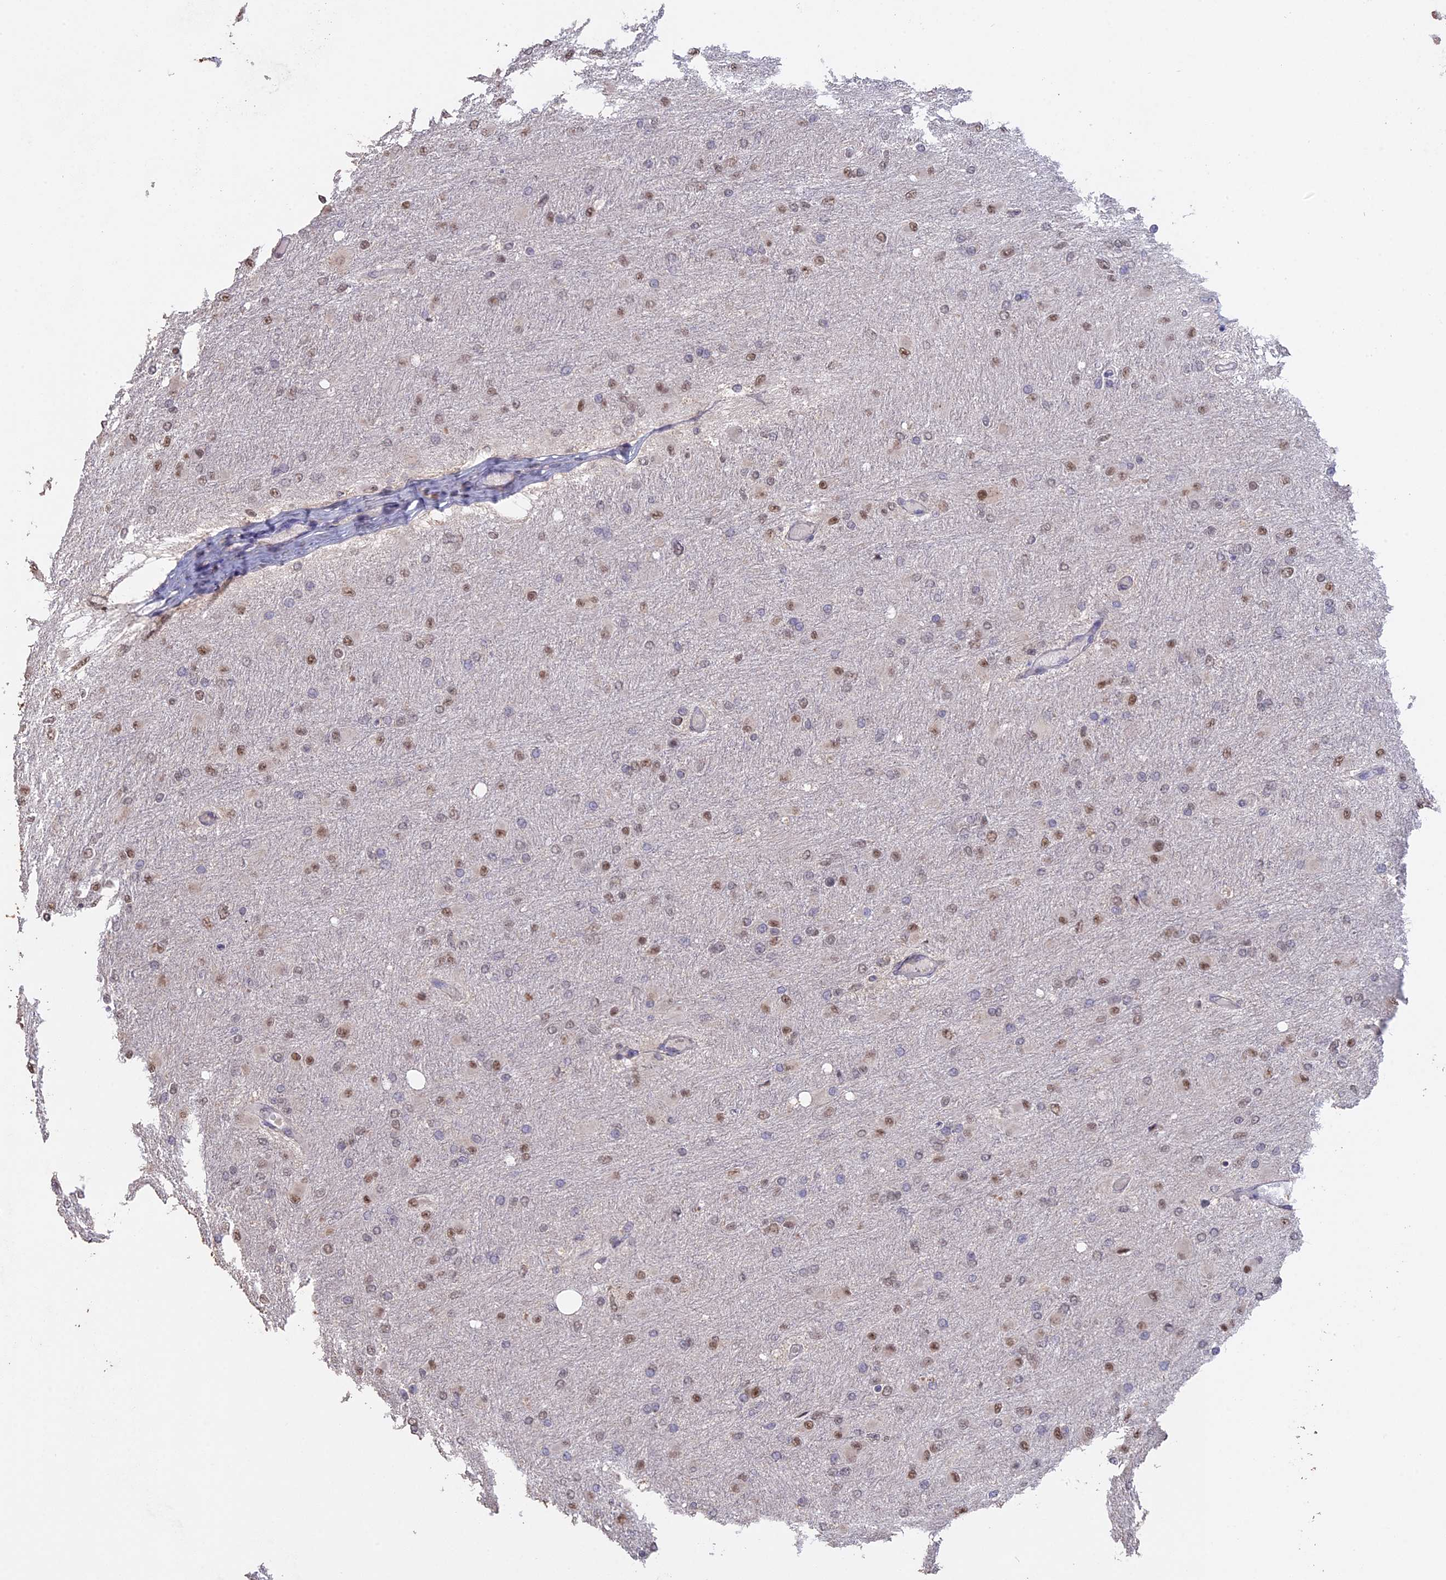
{"staining": {"intensity": "moderate", "quantity": "25%-75%", "location": "nuclear"}, "tissue": "glioma", "cell_type": "Tumor cells", "image_type": "cancer", "snomed": [{"axis": "morphology", "description": "Glioma, malignant, High grade"}, {"axis": "topography", "description": "Cerebral cortex"}], "caption": "About 25%-75% of tumor cells in high-grade glioma (malignant) reveal moderate nuclear protein staining as visualized by brown immunohistochemical staining.", "gene": "PSMC6", "patient": {"sex": "female", "age": 36}}